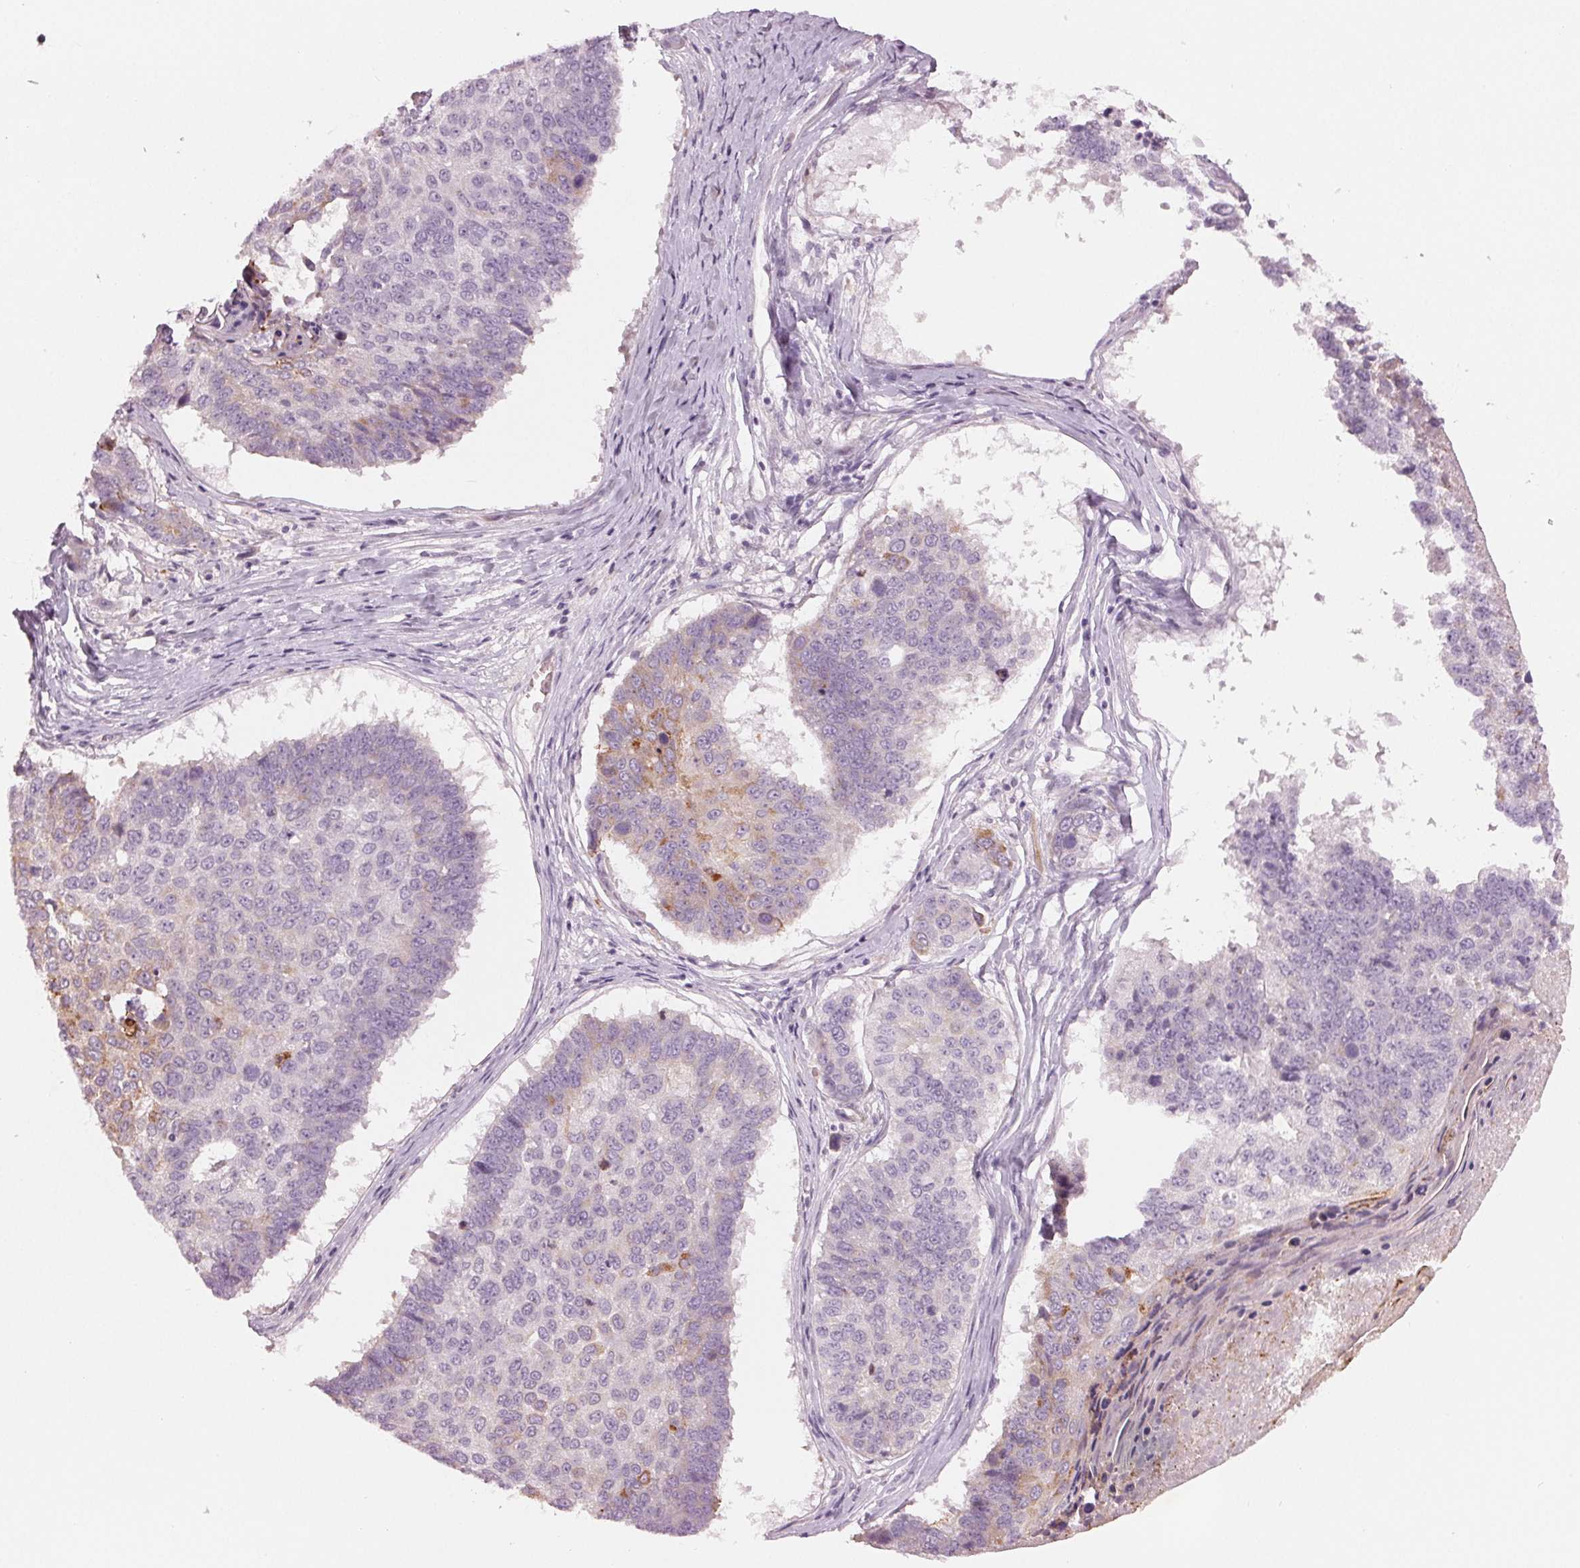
{"staining": {"intensity": "moderate", "quantity": "<25%", "location": "cytoplasmic/membranous"}, "tissue": "lung cancer", "cell_type": "Tumor cells", "image_type": "cancer", "snomed": [{"axis": "morphology", "description": "Squamous cell carcinoma, NOS"}, {"axis": "topography", "description": "Lung"}], "caption": "Immunohistochemical staining of human lung cancer (squamous cell carcinoma) exhibits low levels of moderate cytoplasmic/membranous protein positivity in approximately <25% of tumor cells.", "gene": "PRAP1", "patient": {"sex": "male", "age": 73}}